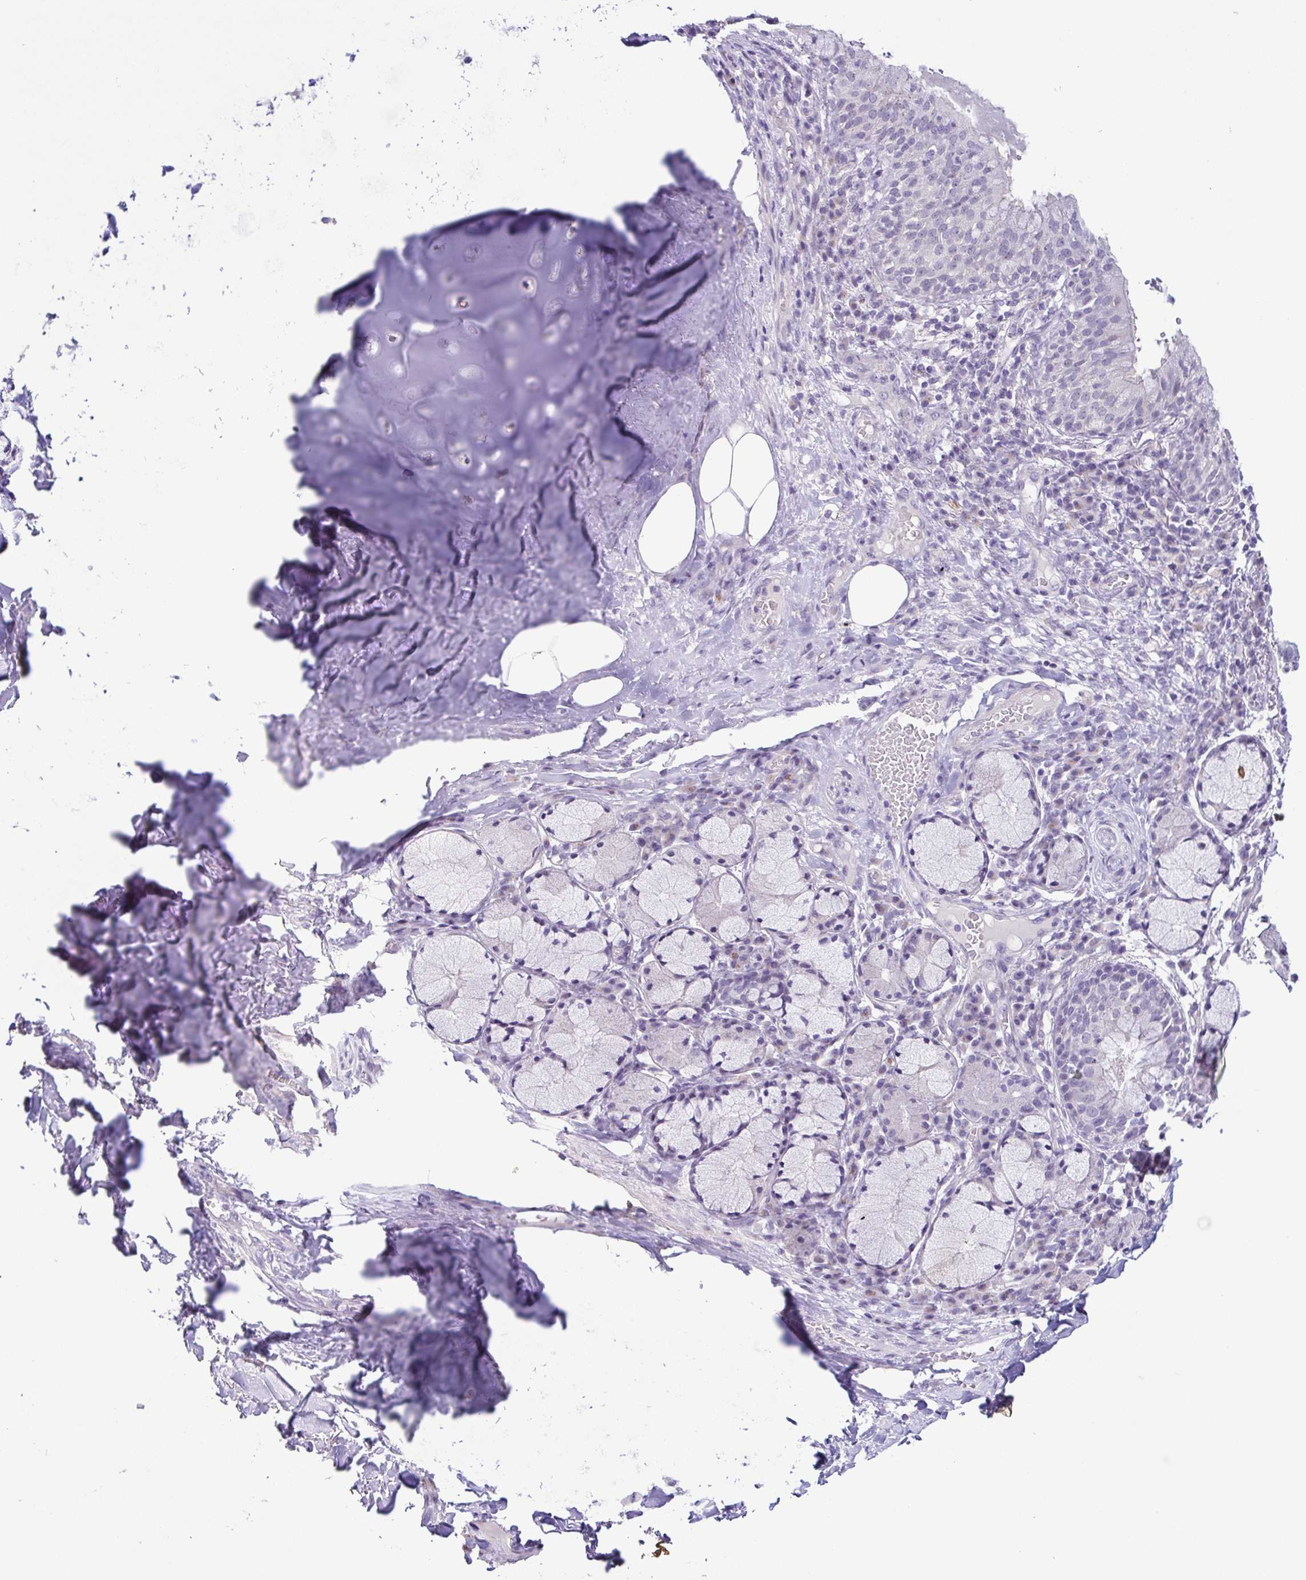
{"staining": {"intensity": "weak", "quantity": "<25%", "location": "cytoplasmic/membranous"}, "tissue": "soft tissue", "cell_type": "Chondrocytes", "image_type": "normal", "snomed": [{"axis": "morphology", "description": "Normal tissue, NOS"}, {"axis": "topography", "description": "Cartilage tissue"}, {"axis": "topography", "description": "Bronchus"}], "caption": "IHC image of normal soft tissue stained for a protein (brown), which demonstrates no positivity in chondrocytes.", "gene": "TERT", "patient": {"sex": "male", "age": 56}}